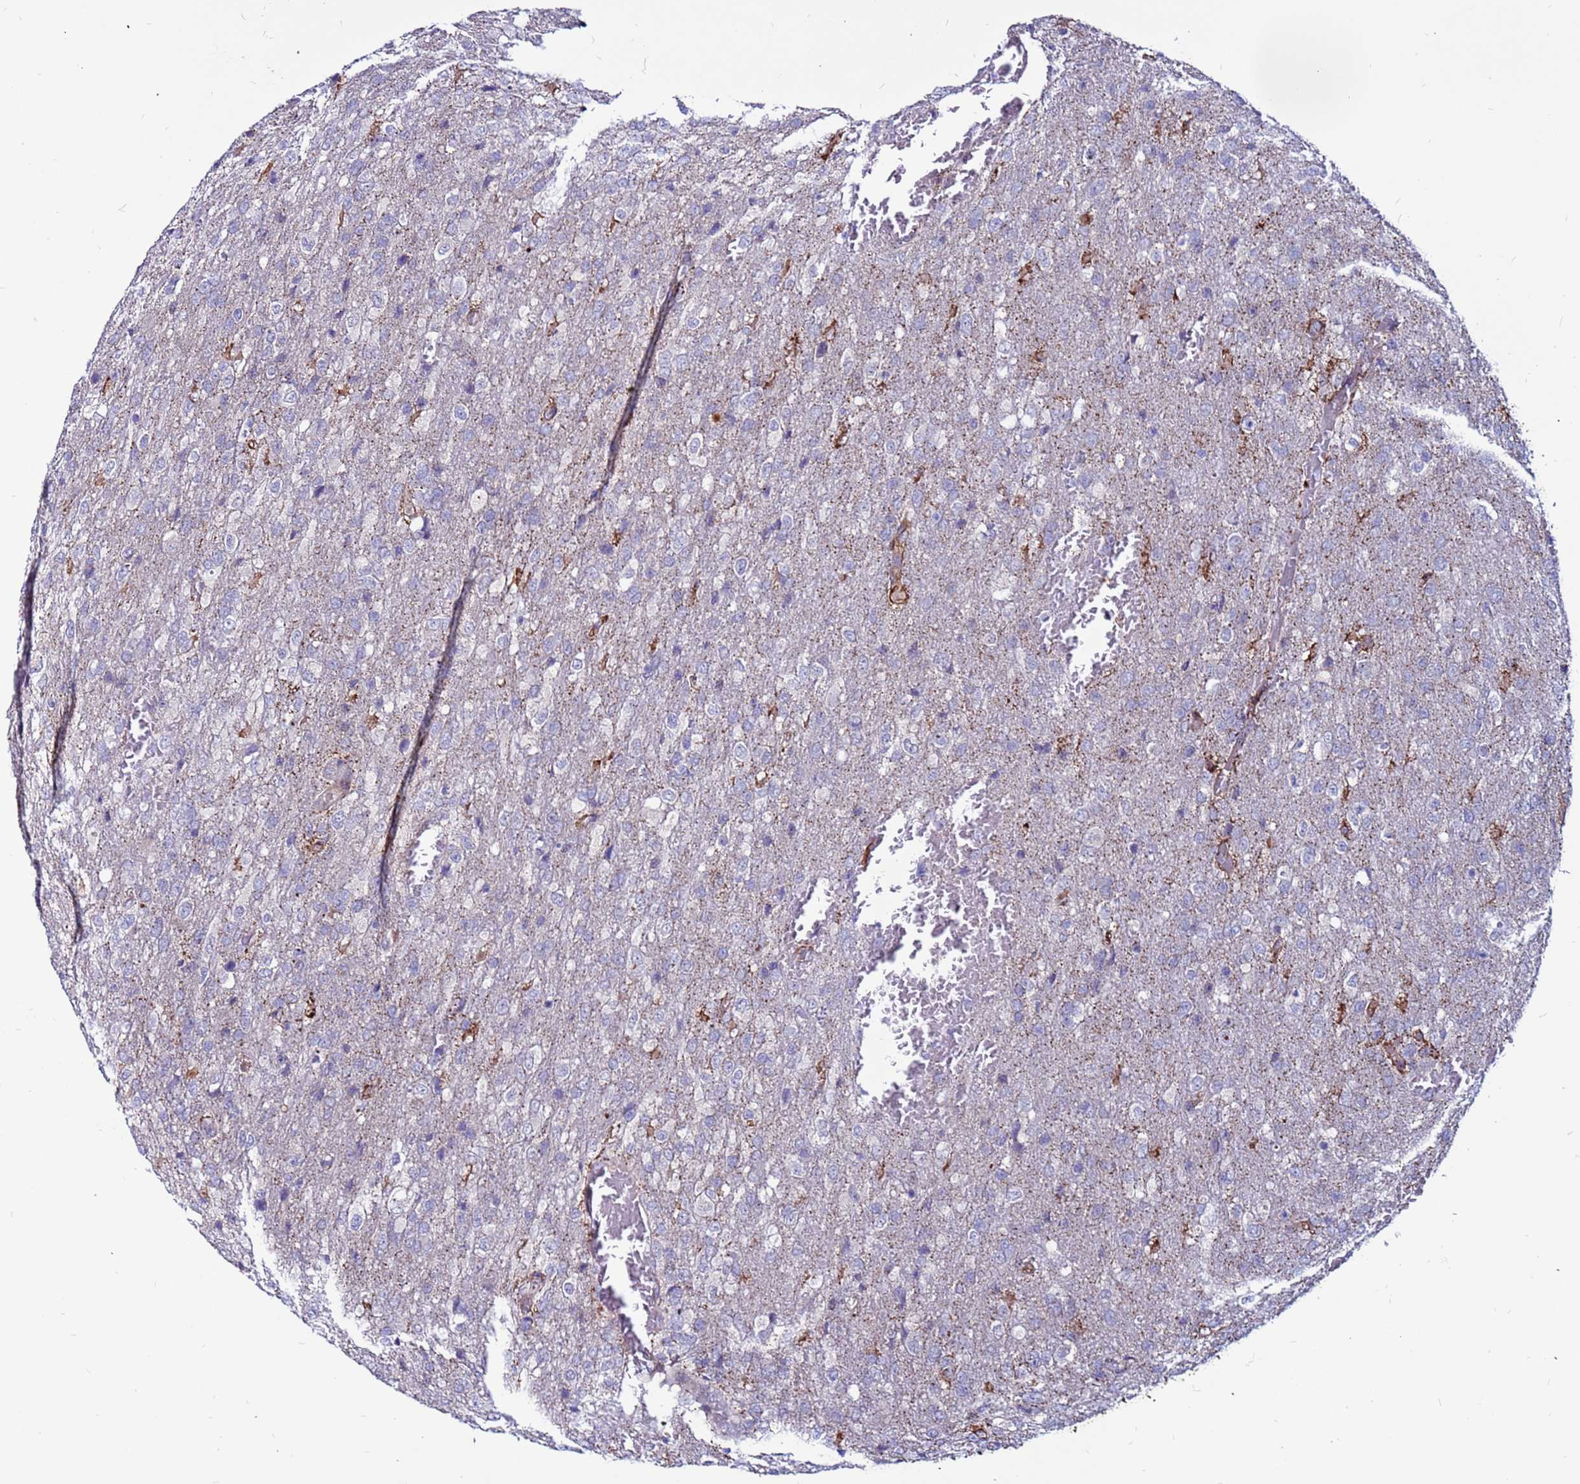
{"staining": {"intensity": "negative", "quantity": "none", "location": "none"}, "tissue": "glioma", "cell_type": "Tumor cells", "image_type": "cancer", "snomed": [{"axis": "morphology", "description": "Glioma, malignant, High grade"}, {"axis": "topography", "description": "Brain"}], "caption": "Protein analysis of malignant glioma (high-grade) displays no significant staining in tumor cells.", "gene": "CCDC71", "patient": {"sex": "female", "age": 74}}